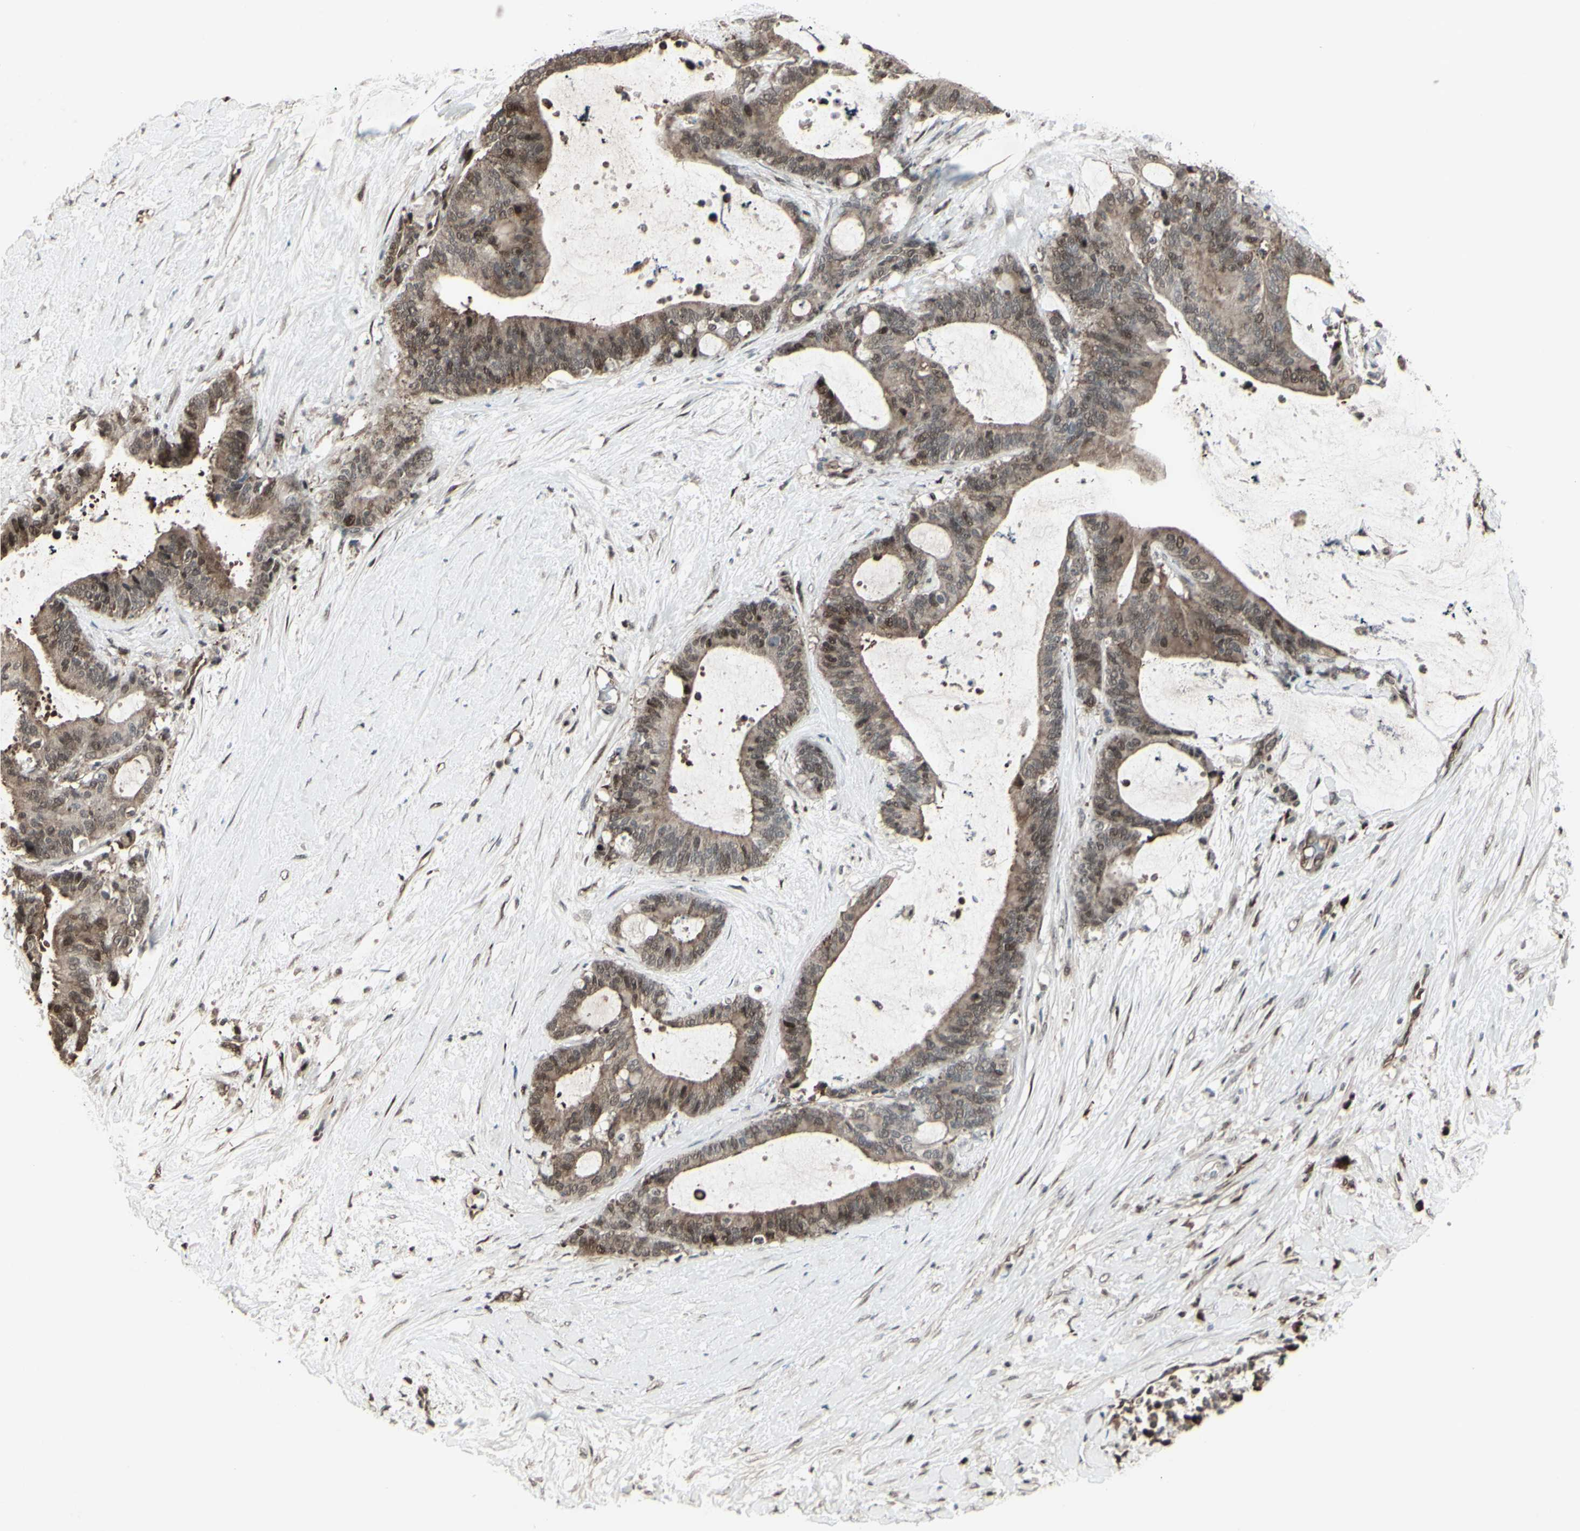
{"staining": {"intensity": "moderate", "quantity": ">75%", "location": "cytoplasmic/membranous,nuclear"}, "tissue": "liver cancer", "cell_type": "Tumor cells", "image_type": "cancer", "snomed": [{"axis": "morphology", "description": "Cholangiocarcinoma"}, {"axis": "topography", "description": "Liver"}], "caption": "Brown immunohistochemical staining in human cholangiocarcinoma (liver) displays moderate cytoplasmic/membranous and nuclear expression in about >75% of tumor cells.", "gene": "CD33", "patient": {"sex": "female", "age": 73}}